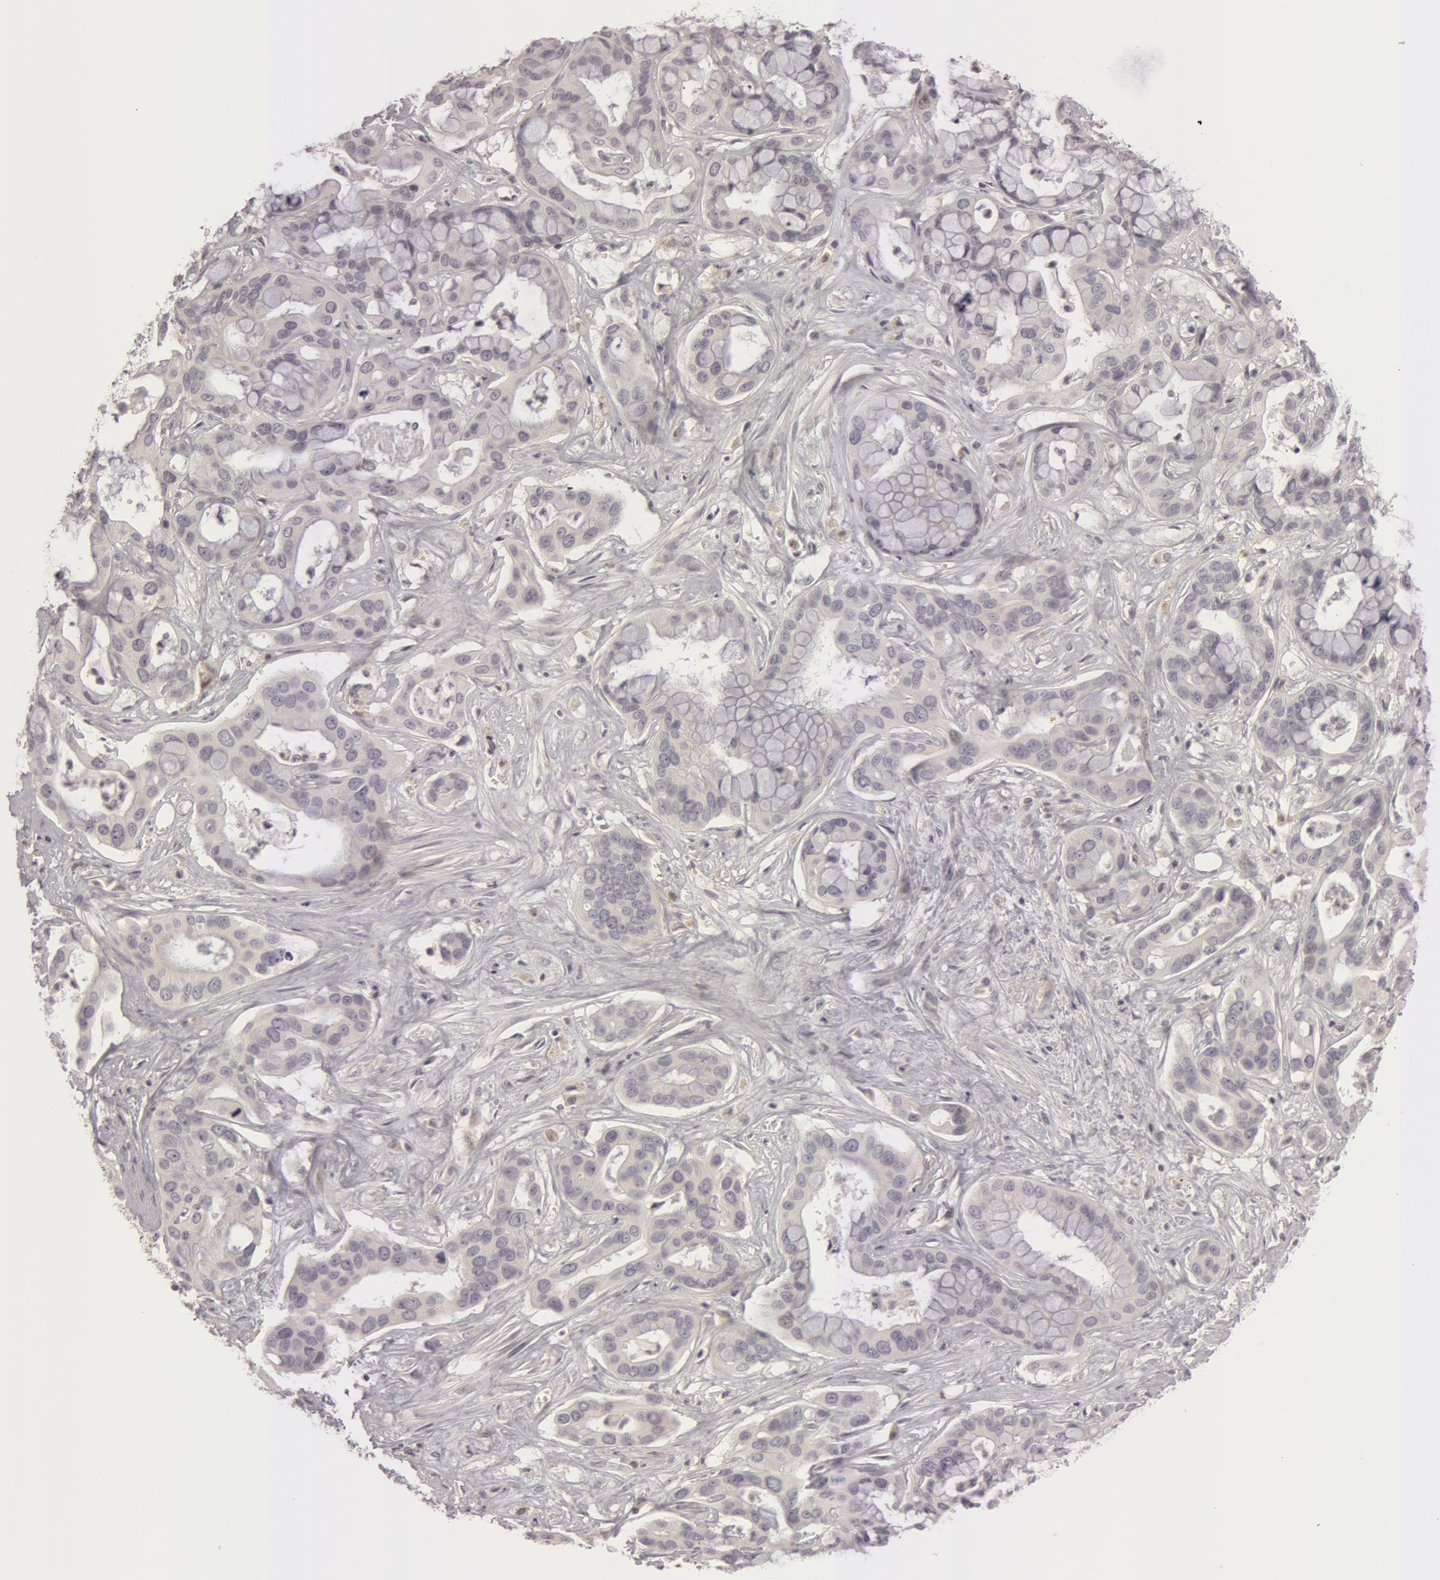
{"staining": {"intensity": "negative", "quantity": "none", "location": "none"}, "tissue": "liver cancer", "cell_type": "Tumor cells", "image_type": "cancer", "snomed": [{"axis": "morphology", "description": "Cholangiocarcinoma"}, {"axis": "topography", "description": "Liver"}], "caption": "Liver cancer was stained to show a protein in brown. There is no significant staining in tumor cells.", "gene": "RALGAPA1", "patient": {"sex": "female", "age": 65}}